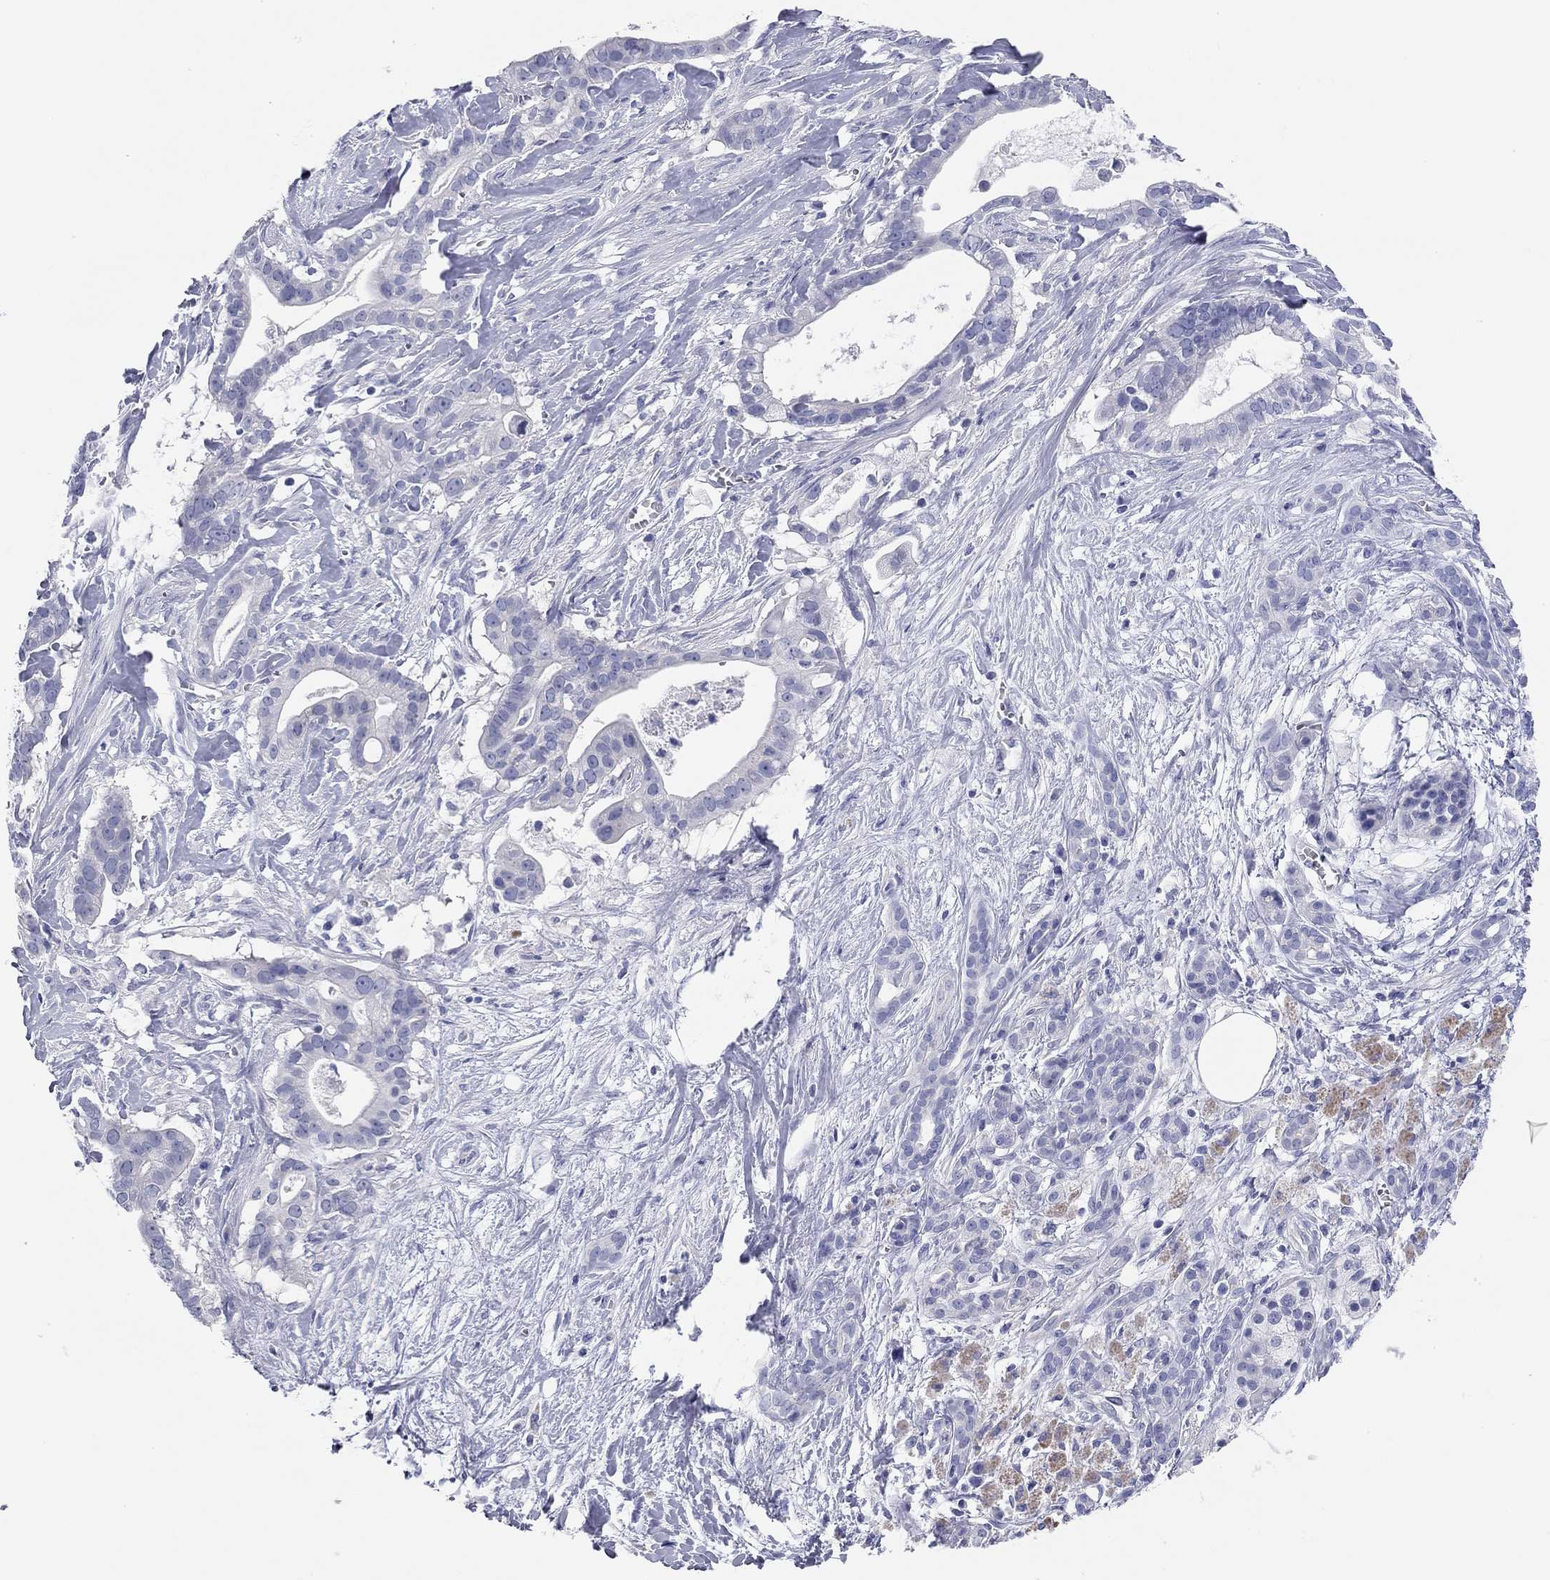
{"staining": {"intensity": "negative", "quantity": "none", "location": "none"}, "tissue": "pancreatic cancer", "cell_type": "Tumor cells", "image_type": "cancer", "snomed": [{"axis": "morphology", "description": "Adenocarcinoma, NOS"}, {"axis": "topography", "description": "Pancreas"}], "caption": "Tumor cells are negative for protein expression in human pancreatic adenocarcinoma. The staining was performed using DAB (3,3'-diaminobenzidine) to visualize the protein expression in brown, while the nuclei were stained in blue with hematoxylin (Magnification: 20x).", "gene": "TMEM221", "patient": {"sex": "male", "age": 61}}